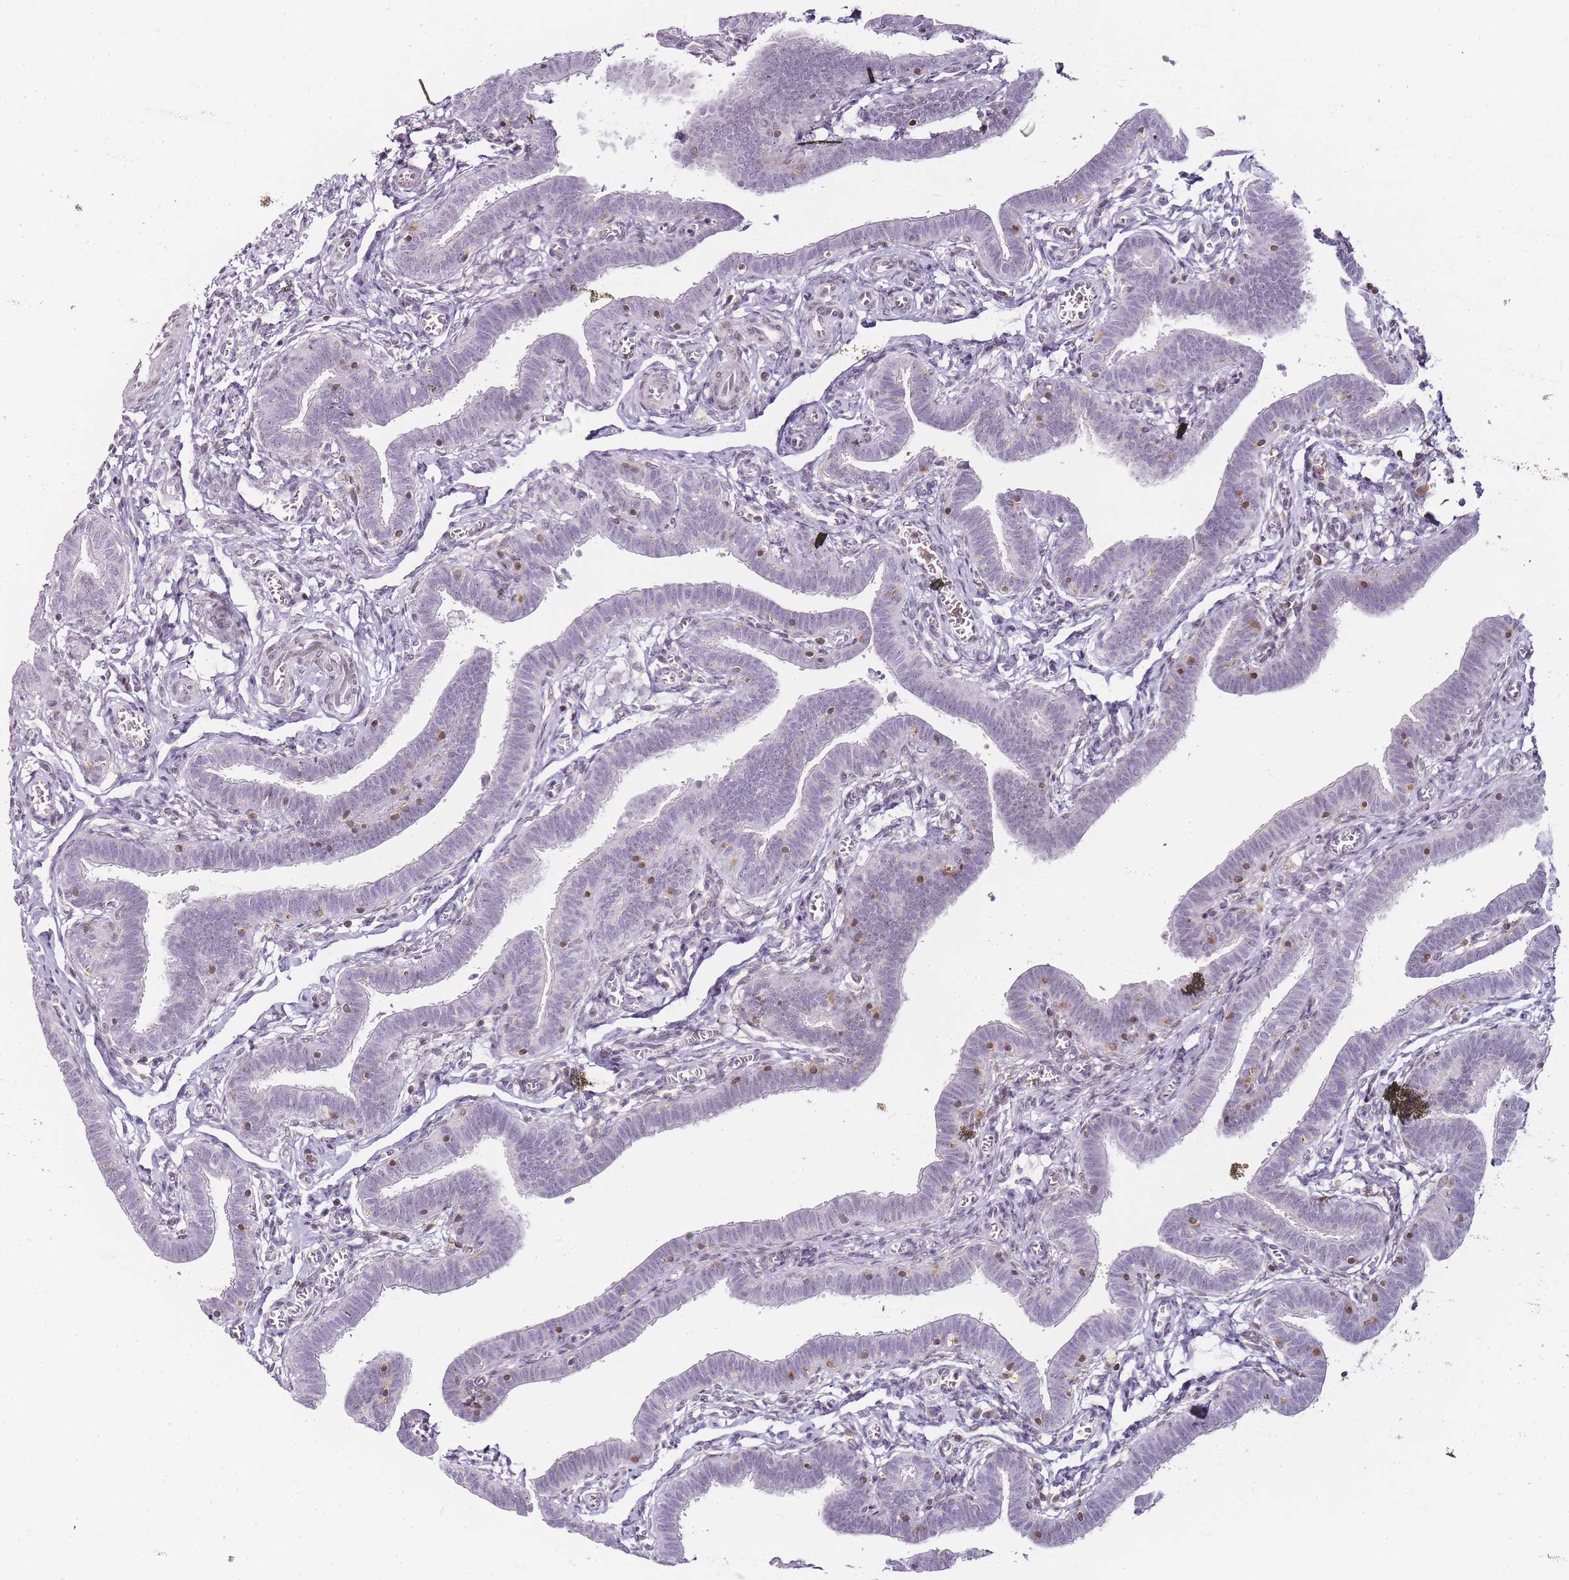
{"staining": {"intensity": "moderate", "quantity": "<25%", "location": "cytoplasmic/membranous"}, "tissue": "fallopian tube", "cell_type": "Glandular cells", "image_type": "normal", "snomed": [{"axis": "morphology", "description": "Normal tissue, NOS"}, {"axis": "topography", "description": "Fallopian tube"}], "caption": "IHC (DAB (3,3'-diaminobenzidine)) staining of normal fallopian tube demonstrates moderate cytoplasmic/membranous protein positivity in approximately <25% of glandular cells. The protein is shown in brown color, while the nuclei are stained blue.", "gene": "JAKMIP1", "patient": {"sex": "female", "age": 36}}